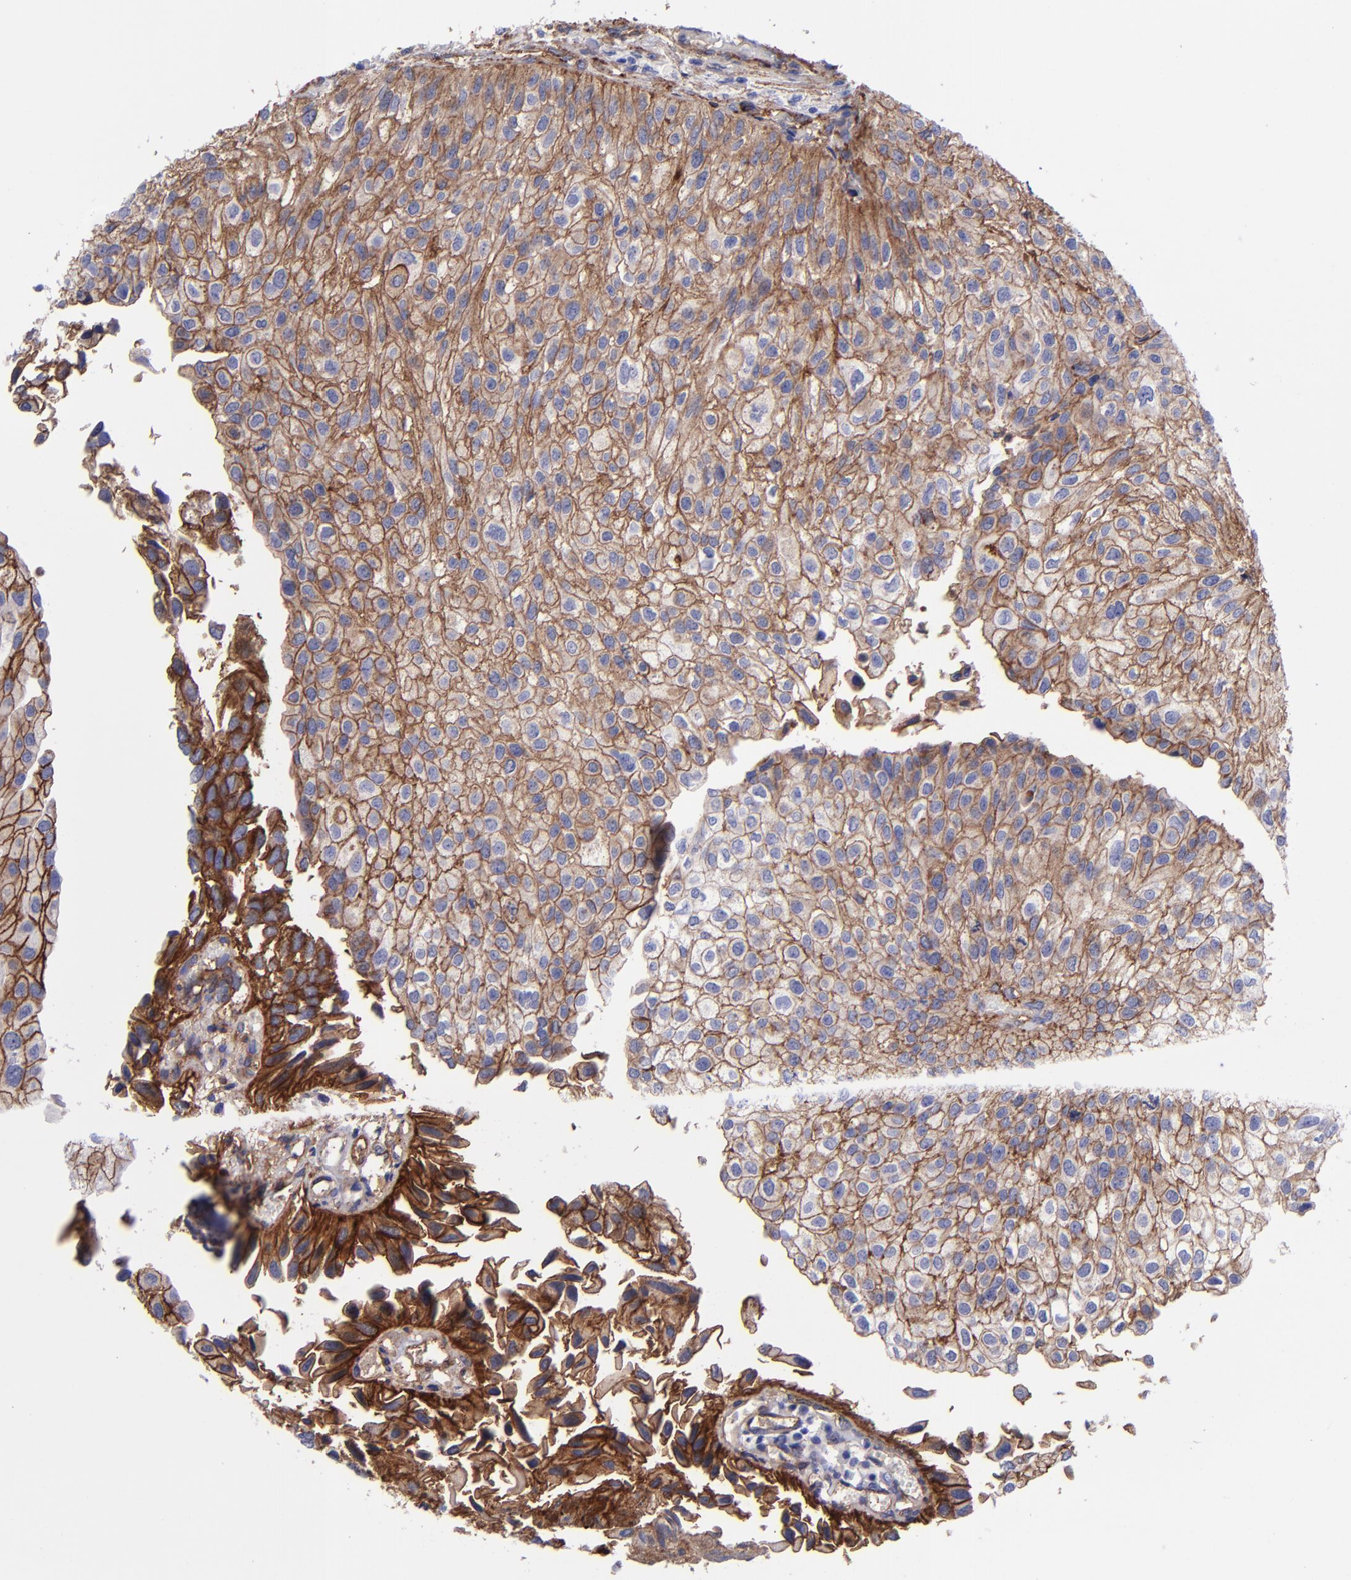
{"staining": {"intensity": "strong", "quantity": "<25%", "location": "cytoplasmic/membranous"}, "tissue": "urothelial cancer", "cell_type": "Tumor cells", "image_type": "cancer", "snomed": [{"axis": "morphology", "description": "Urothelial carcinoma, Low grade"}, {"axis": "topography", "description": "Urinary bladder"}], "caption": "Urothelial cancer stained with a protein marker exhibits strong staining in tumor cells.", "gene": "ITGAV", "patient": {"sex": "female", "age": 89}}